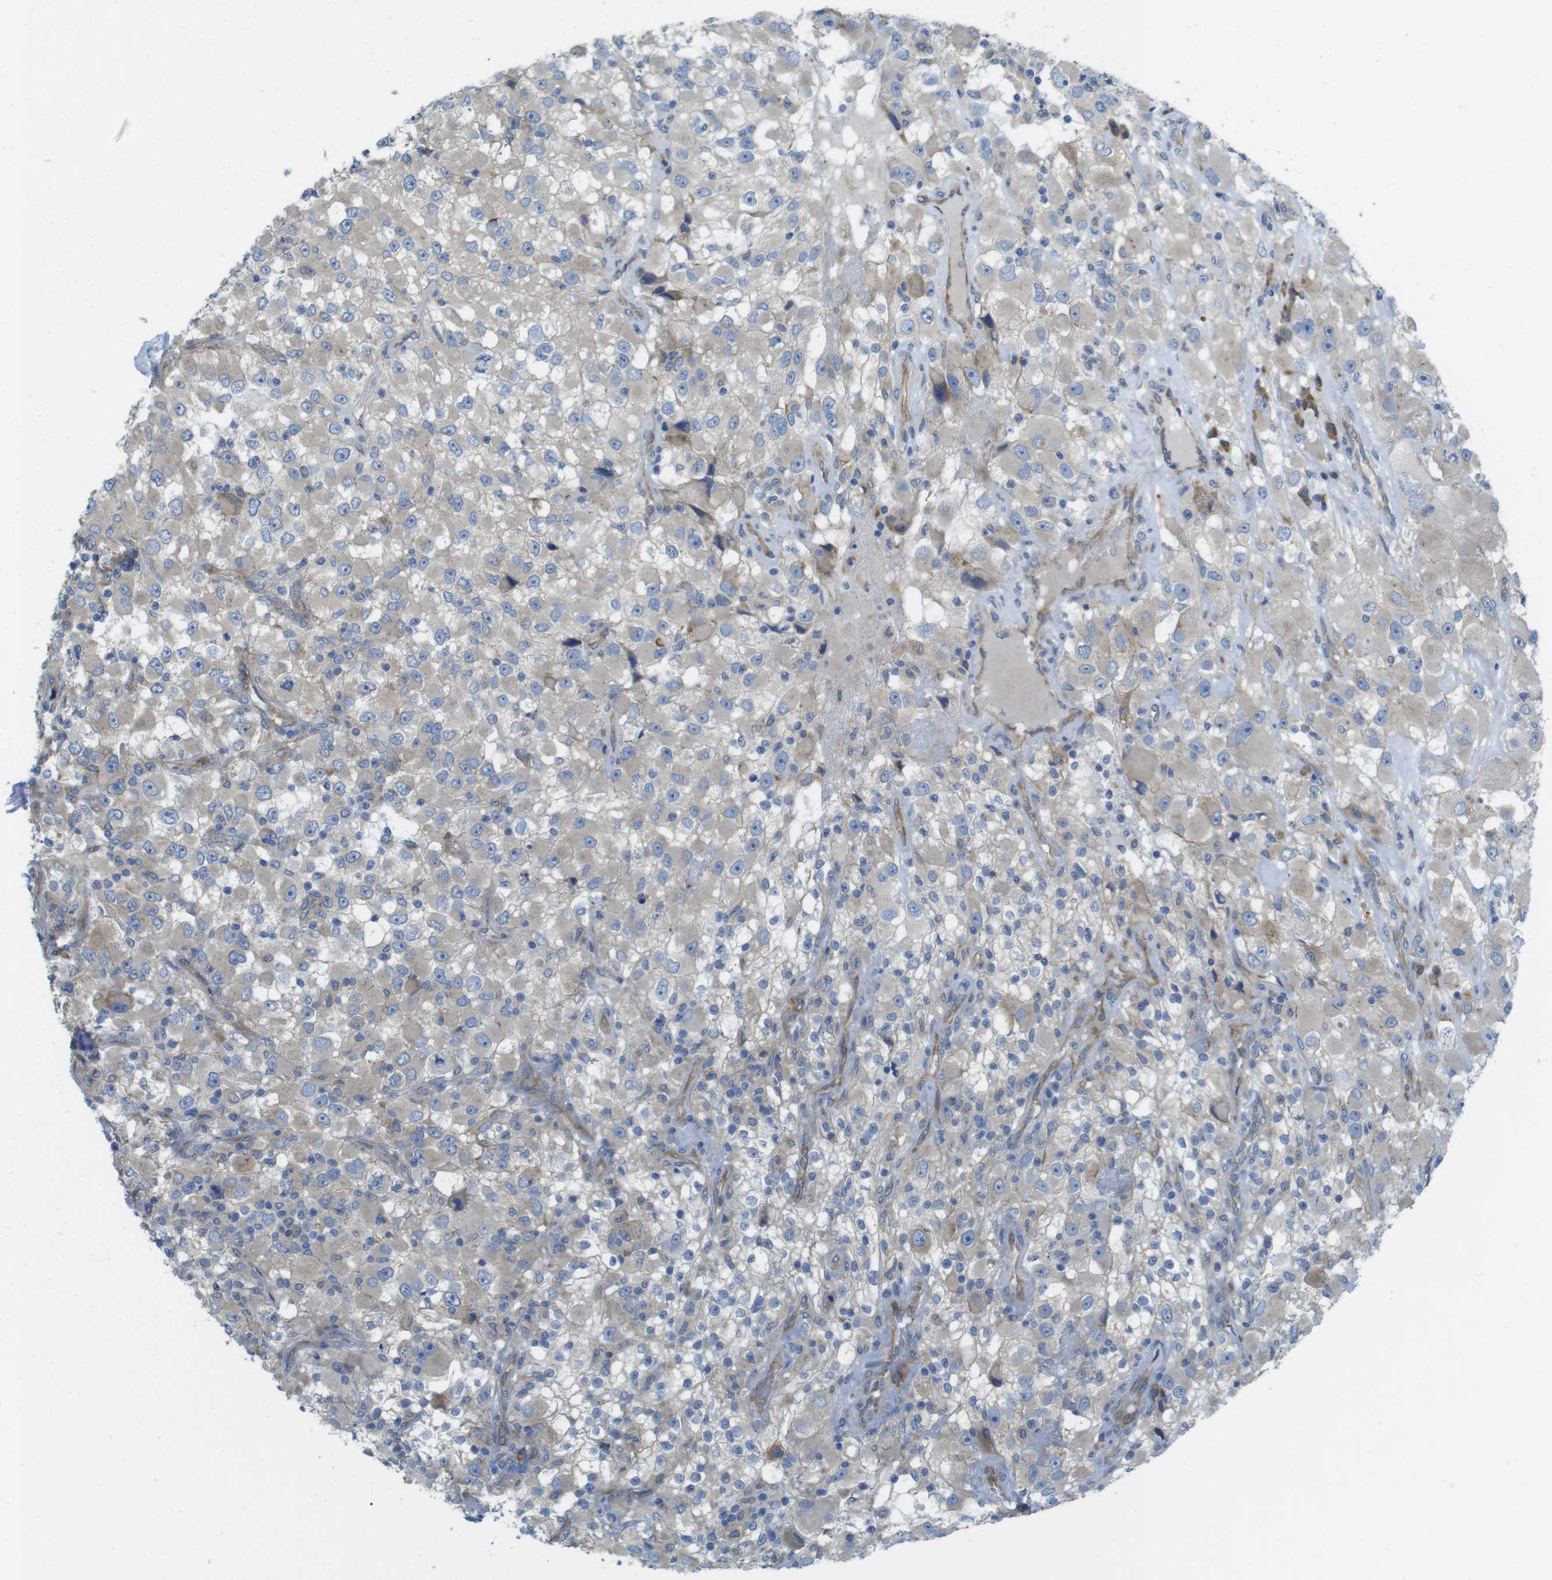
{"staining": {"intensity": "negative", "quantity": "none", "location": "none"}, "tissue": "renal cancer", "cell_type": "Tumor cells", "image_type": "cancer", "snomed": [{"axis": "morphology", "description": "Adenocarcinoma, NOS"}, {"axis": "topography", "description": "Kidney"}], "caption": "The image exhibits no significant positivity in tumor cells of renal adenocarcinoma. Nuclei are stained in blue.", "gene": "TMEM234", "patient": {"sex": "female", "age": 52}}